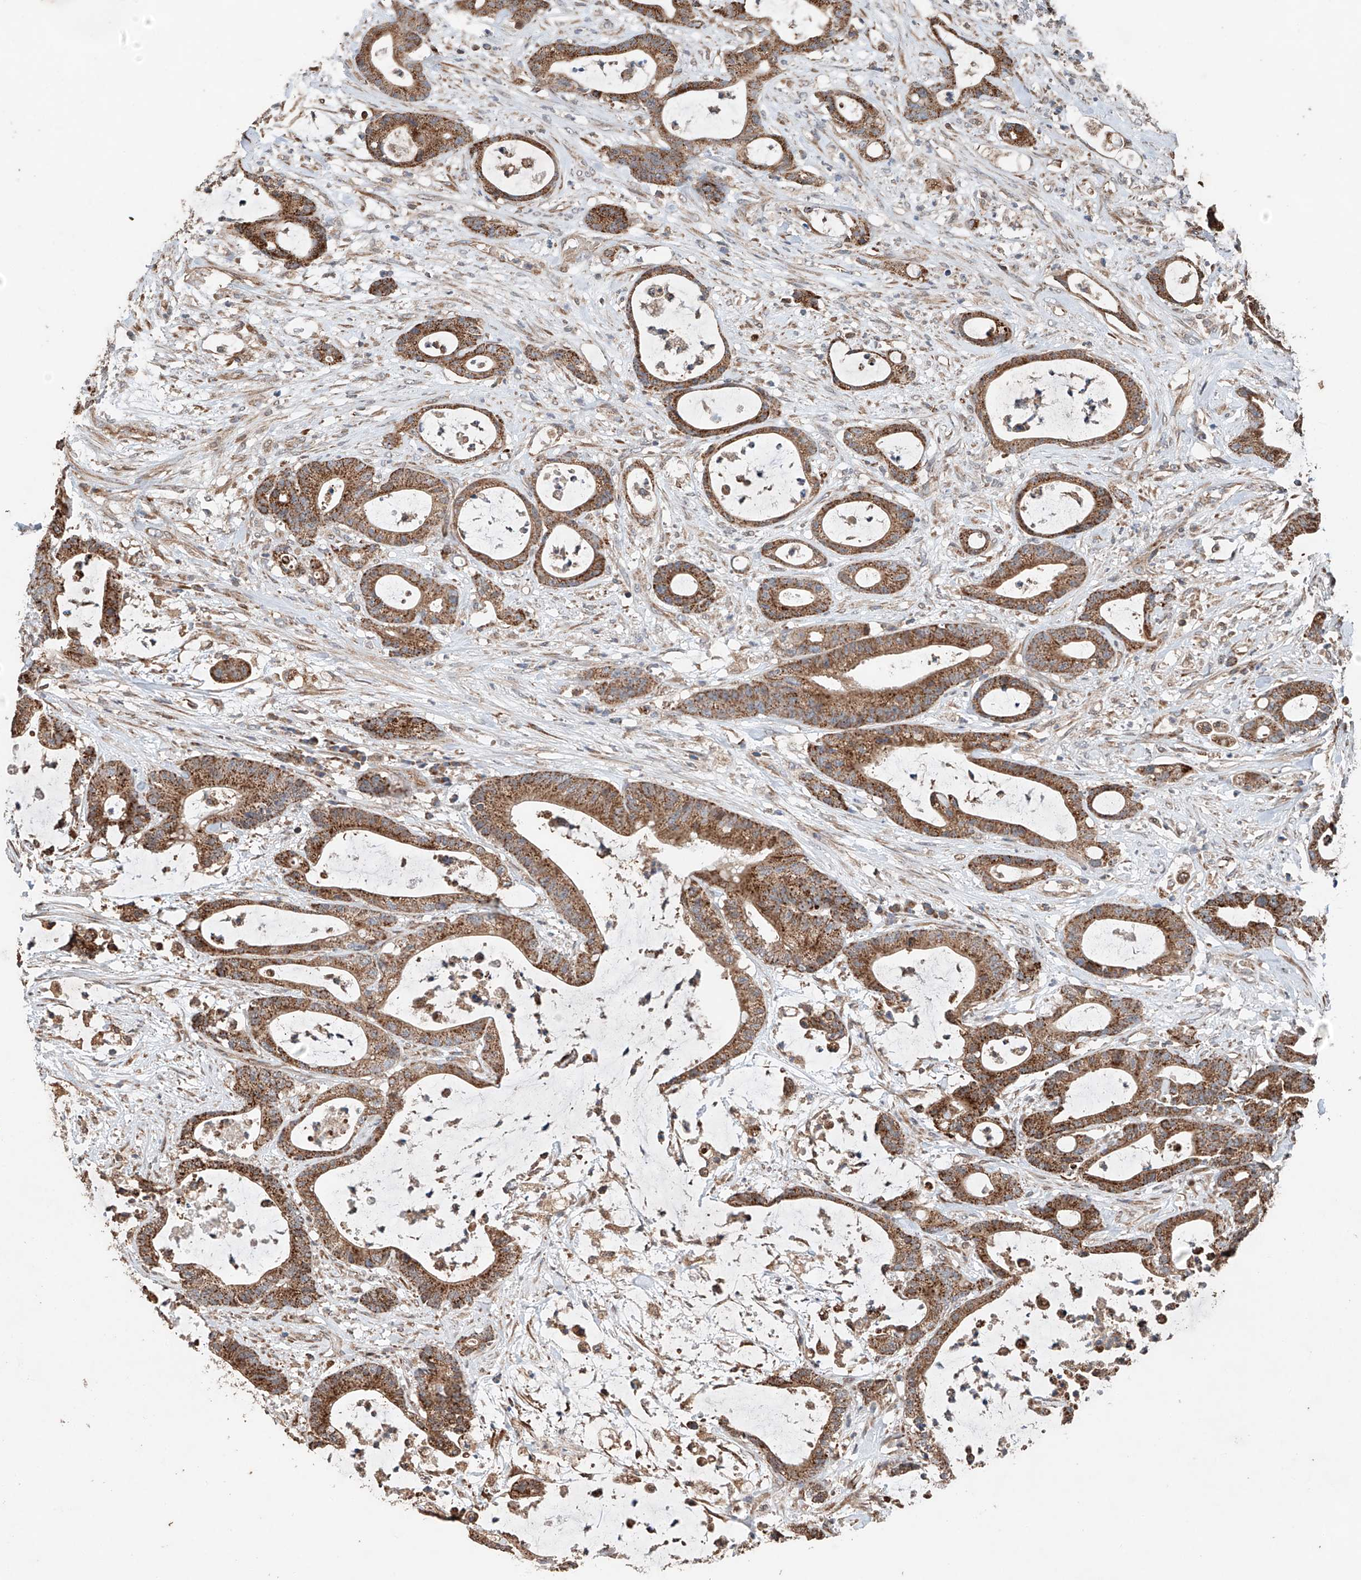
{"staining": {"intensity": "strong", "quantity": ">75%", "location": "cytoplasmic/membranous"}, "tissue": "colorectal cancer", "cell_type": "Tumor cells", "image_type": "cancer", "snomed": [{"axis": "morphology", "description": "Adenocarcinoma, NOS"}, {"axis": "topography", "description": "Colon"}], "caption": "Immunohistochemical staining of colorectal cancer (adenocarcinoma) displays high levels of strong cytoplasmic/membranous positivity in approximately >75% of tumor cells.", "gene": "AP4B1", "patient": {"sex": "female", "age": 84}}